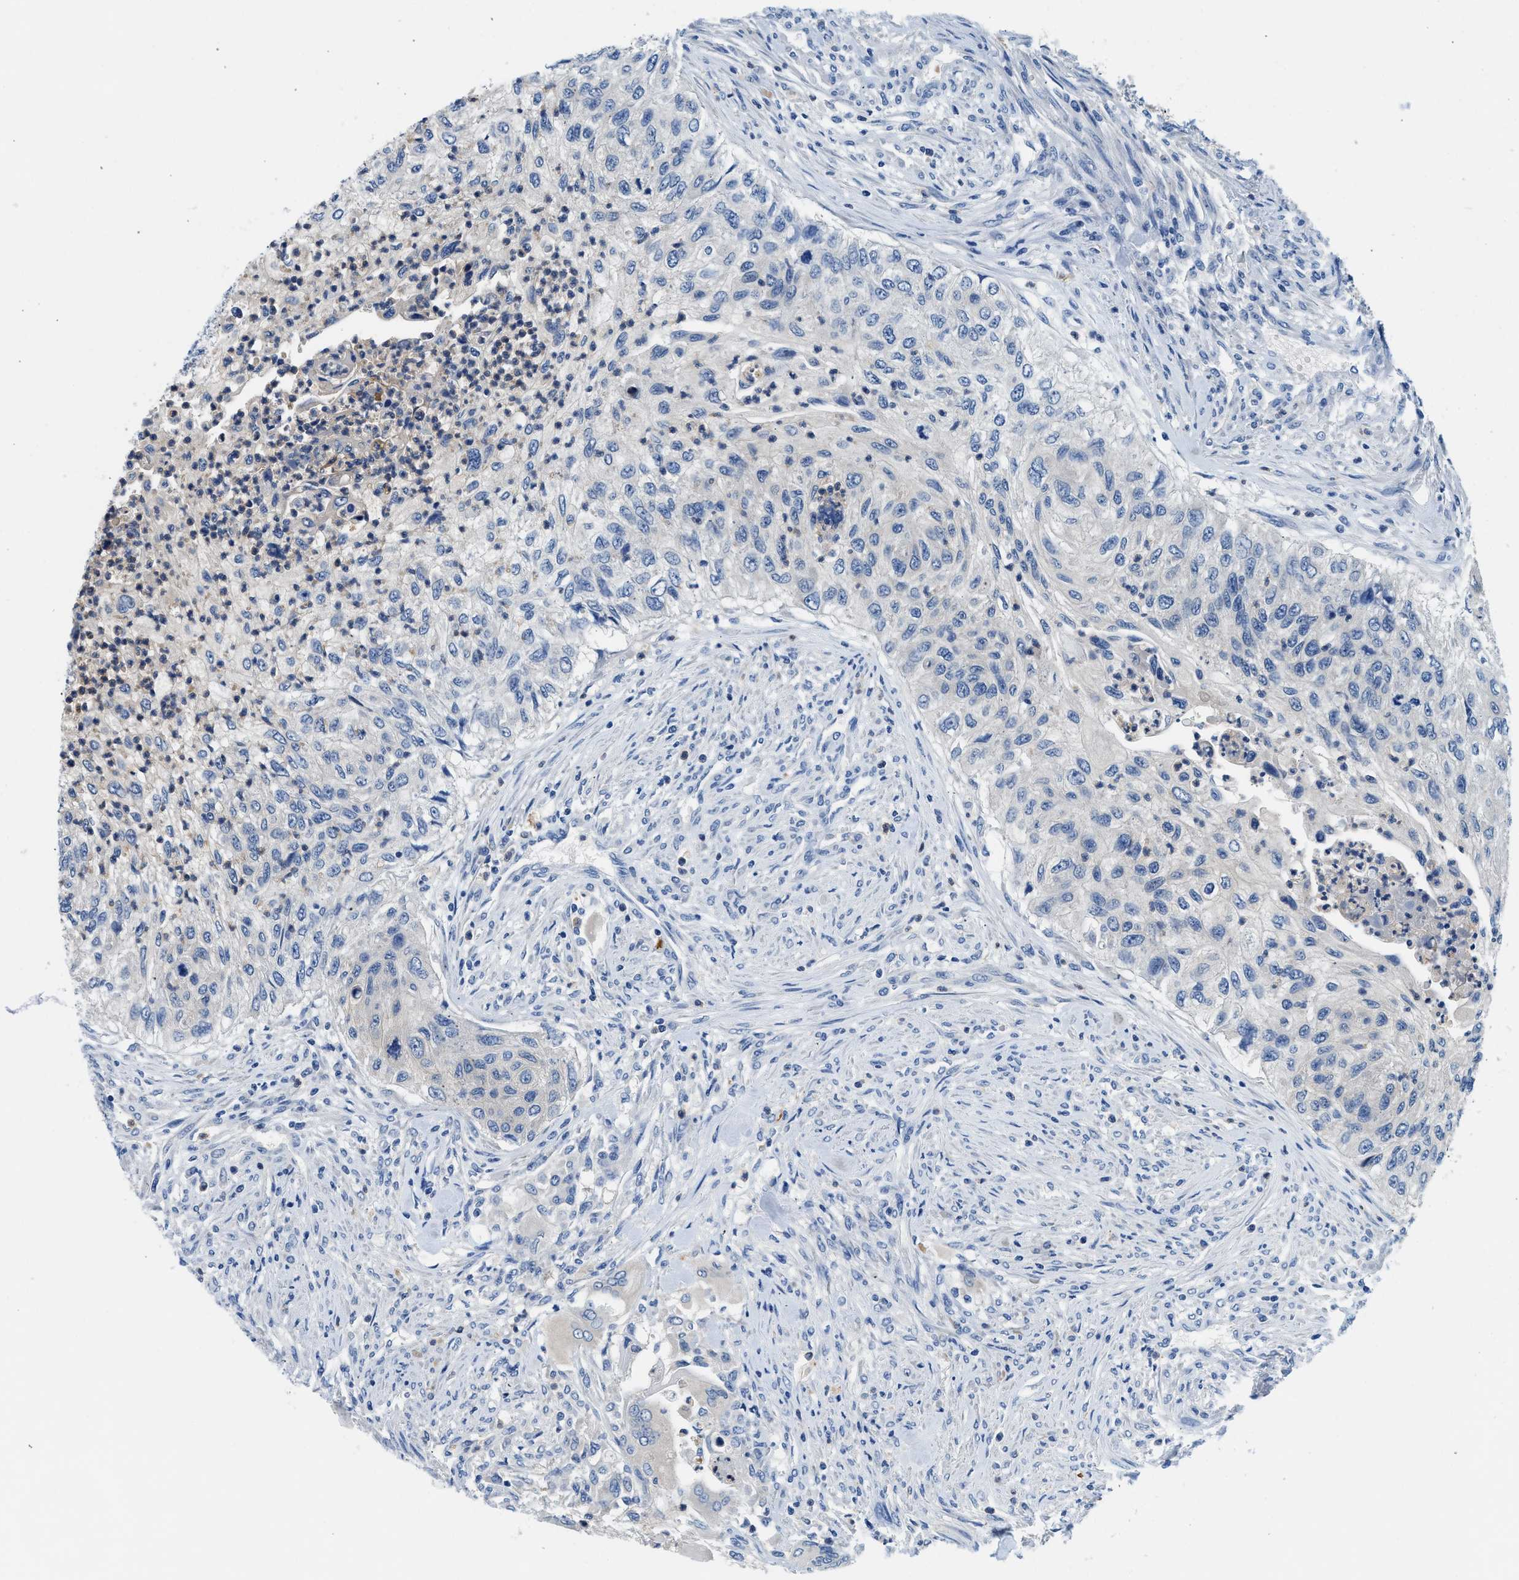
{"staining": {"intensity": "negative", "quantity": "none", "location": "none"}, "tissue": "urothelial cancer", "cell_type": "Tumor cells", "image_type": "cancer", "snomed": [{"axis": "morphology", "description": "Urothelial carcinoma, High grade"}, {"axis": "topography", "description": "Urinary bladder"}], "caption": "This is an immunohistochemistry (IHC) micrograph of urothelial cancer. There is no staining in tumor cells.", "gene": "FADS6", "patient": {"sex": "female", "age": 60}}